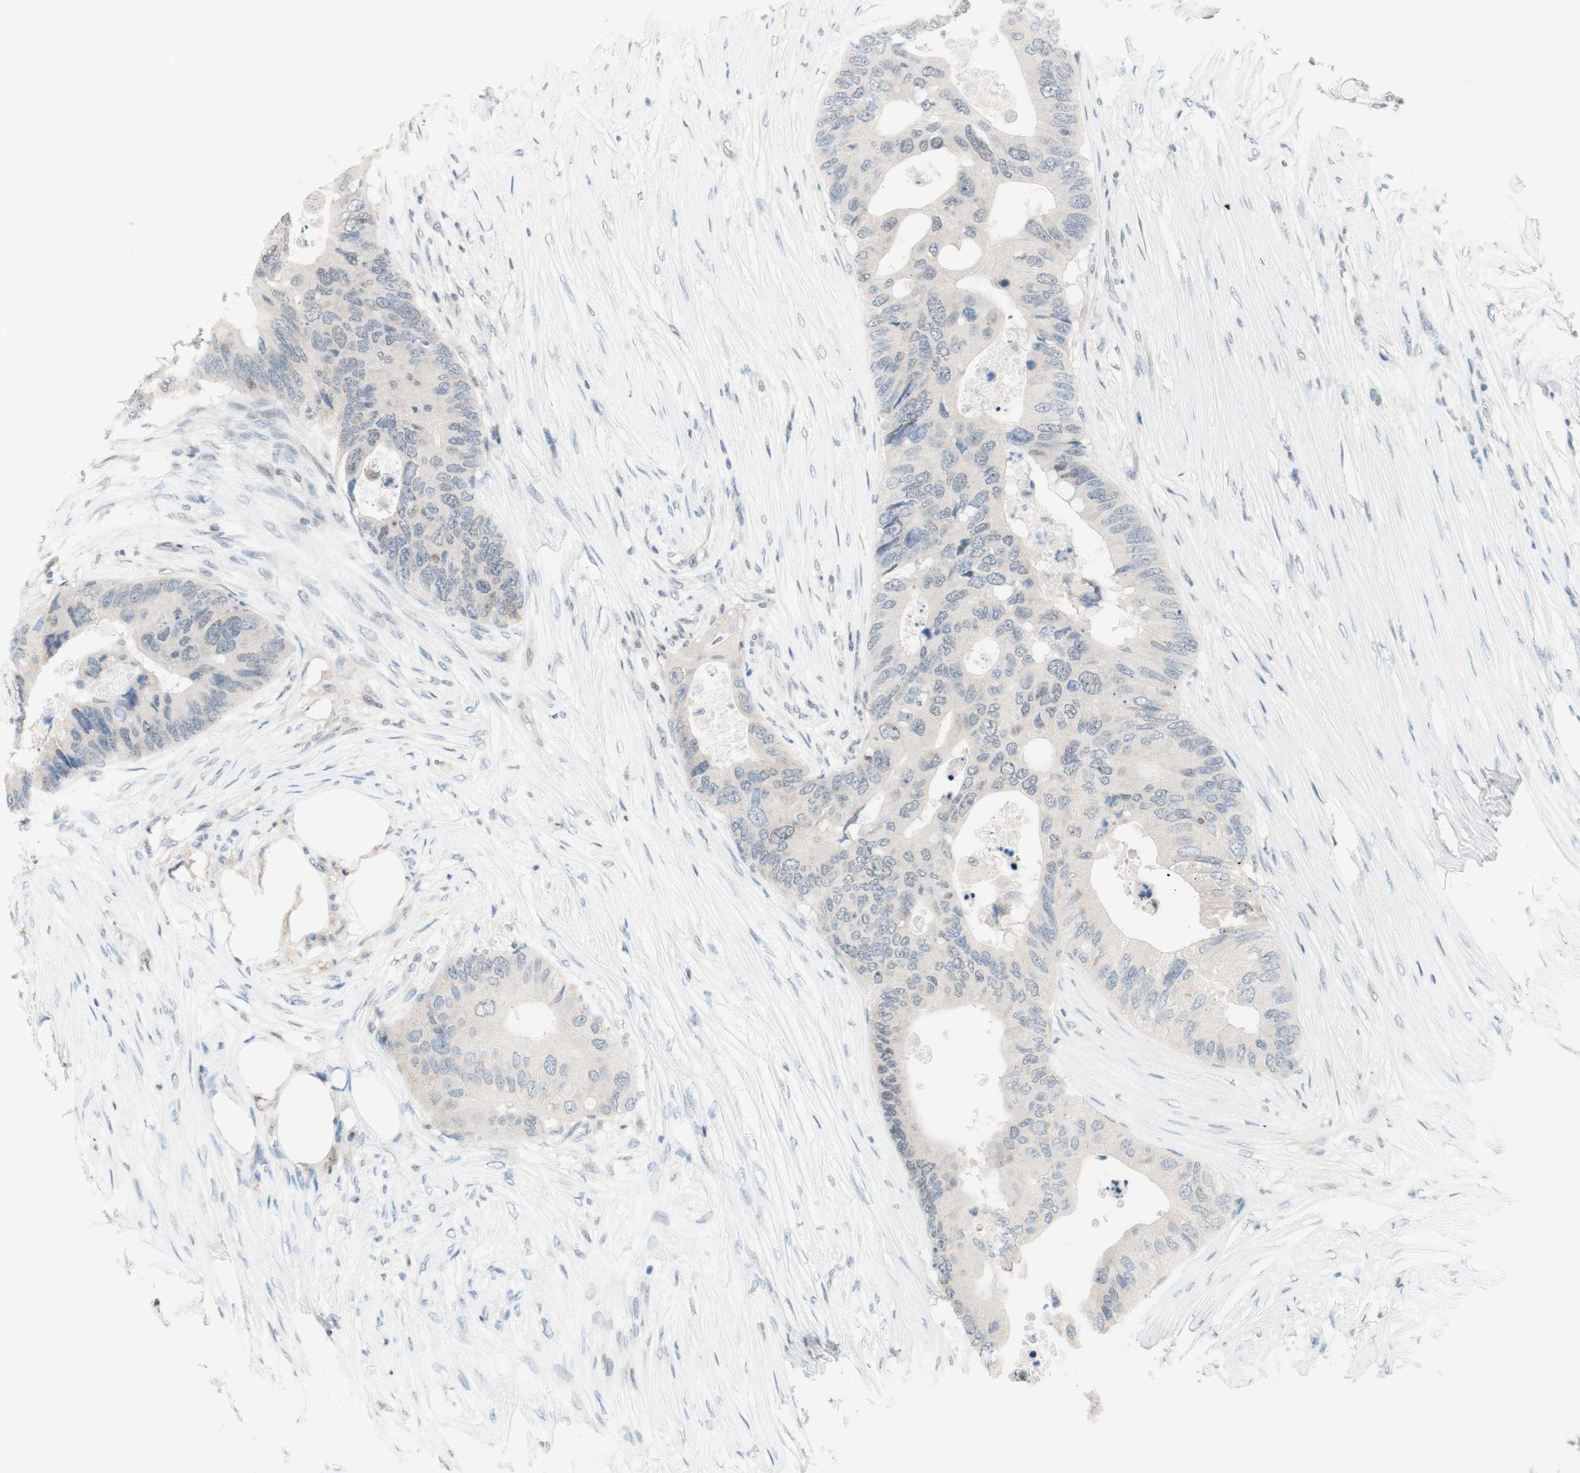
{"staining": {"intensity": "weak", "quantity": "25%-75%", "location": "nuclear"}, "tissue": "colorectal cancer", "cell_type": "Tumor cells", "image_type": "cancer", "snomed": [{"axis": "morphology", "description": "Adenocarcinoma, NOS"}, {"axis": "topography", "description": "Colon"}], "caption": "Immunohistochemistry of human colorectal cancer demonstrates low levels of weak nuclear expression in about 25%-75% of tumor cells. The staining was performed using DAB (3,3'-diaminobenzidine), with brown indicating positive protein expression. Nuclei are stained blue with hematoxylin.", "gene": "JPH1", "patient": {"sex": "male", "age": 71}}